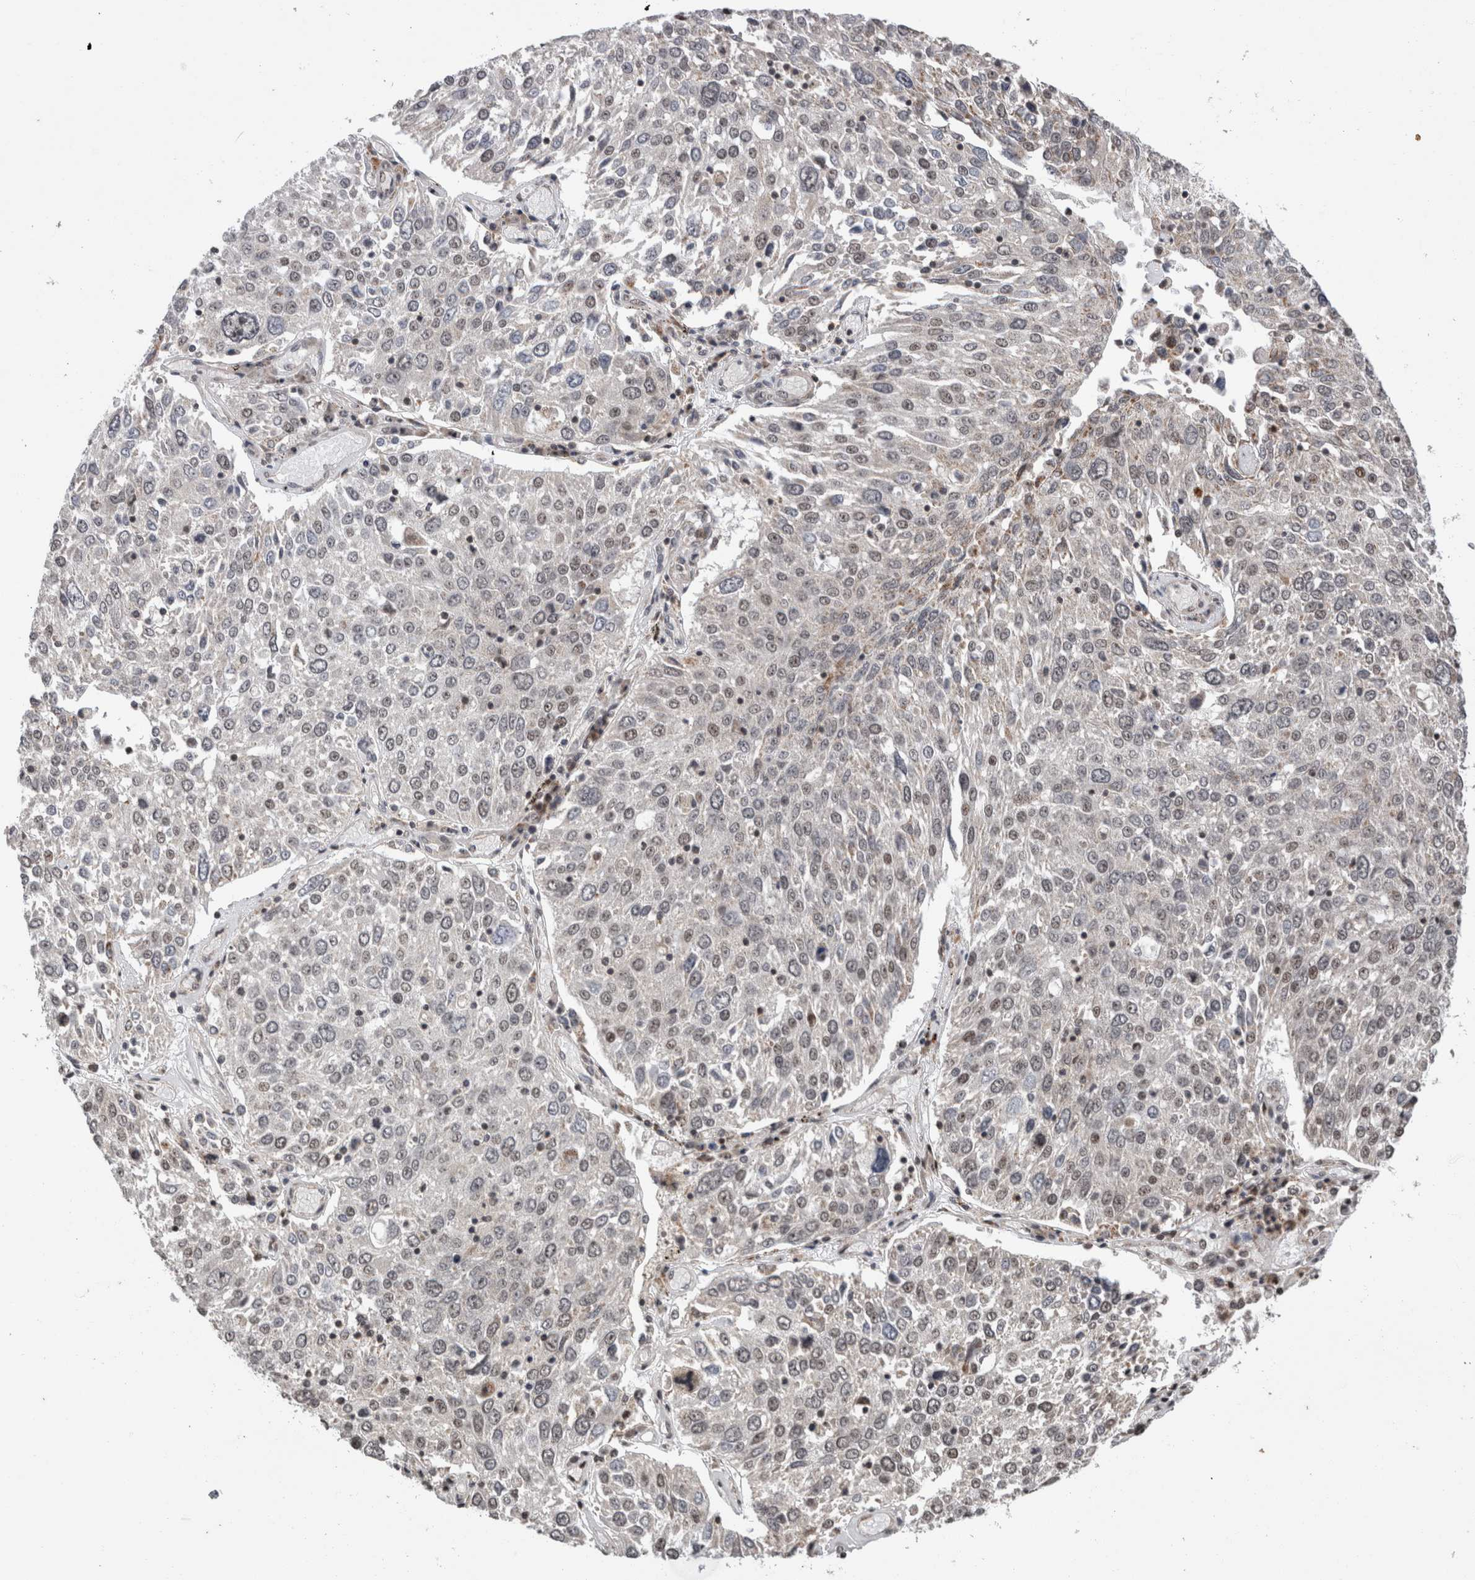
{"staining": {"intensity": "weak", "quantity": "<25%", "location": "nuclear"}, "tissue": "lung cancer", "cell_type": "Tumor cells", "image_type": "cancer", "snomed": [{"axis": "morphology", "description": "Squamous cell carcinoma, NOS"}, {"axis": "topography", "description": "Lung"}], "caption": "Image shows no protein positivity in tumor cells of lung cancer (squamous cell carcinoma) tissue. (DAB IHC with hematoxylin counter stain).", "gene": "ZBTB11", "patient": {"sex": "male", "age": 65}}